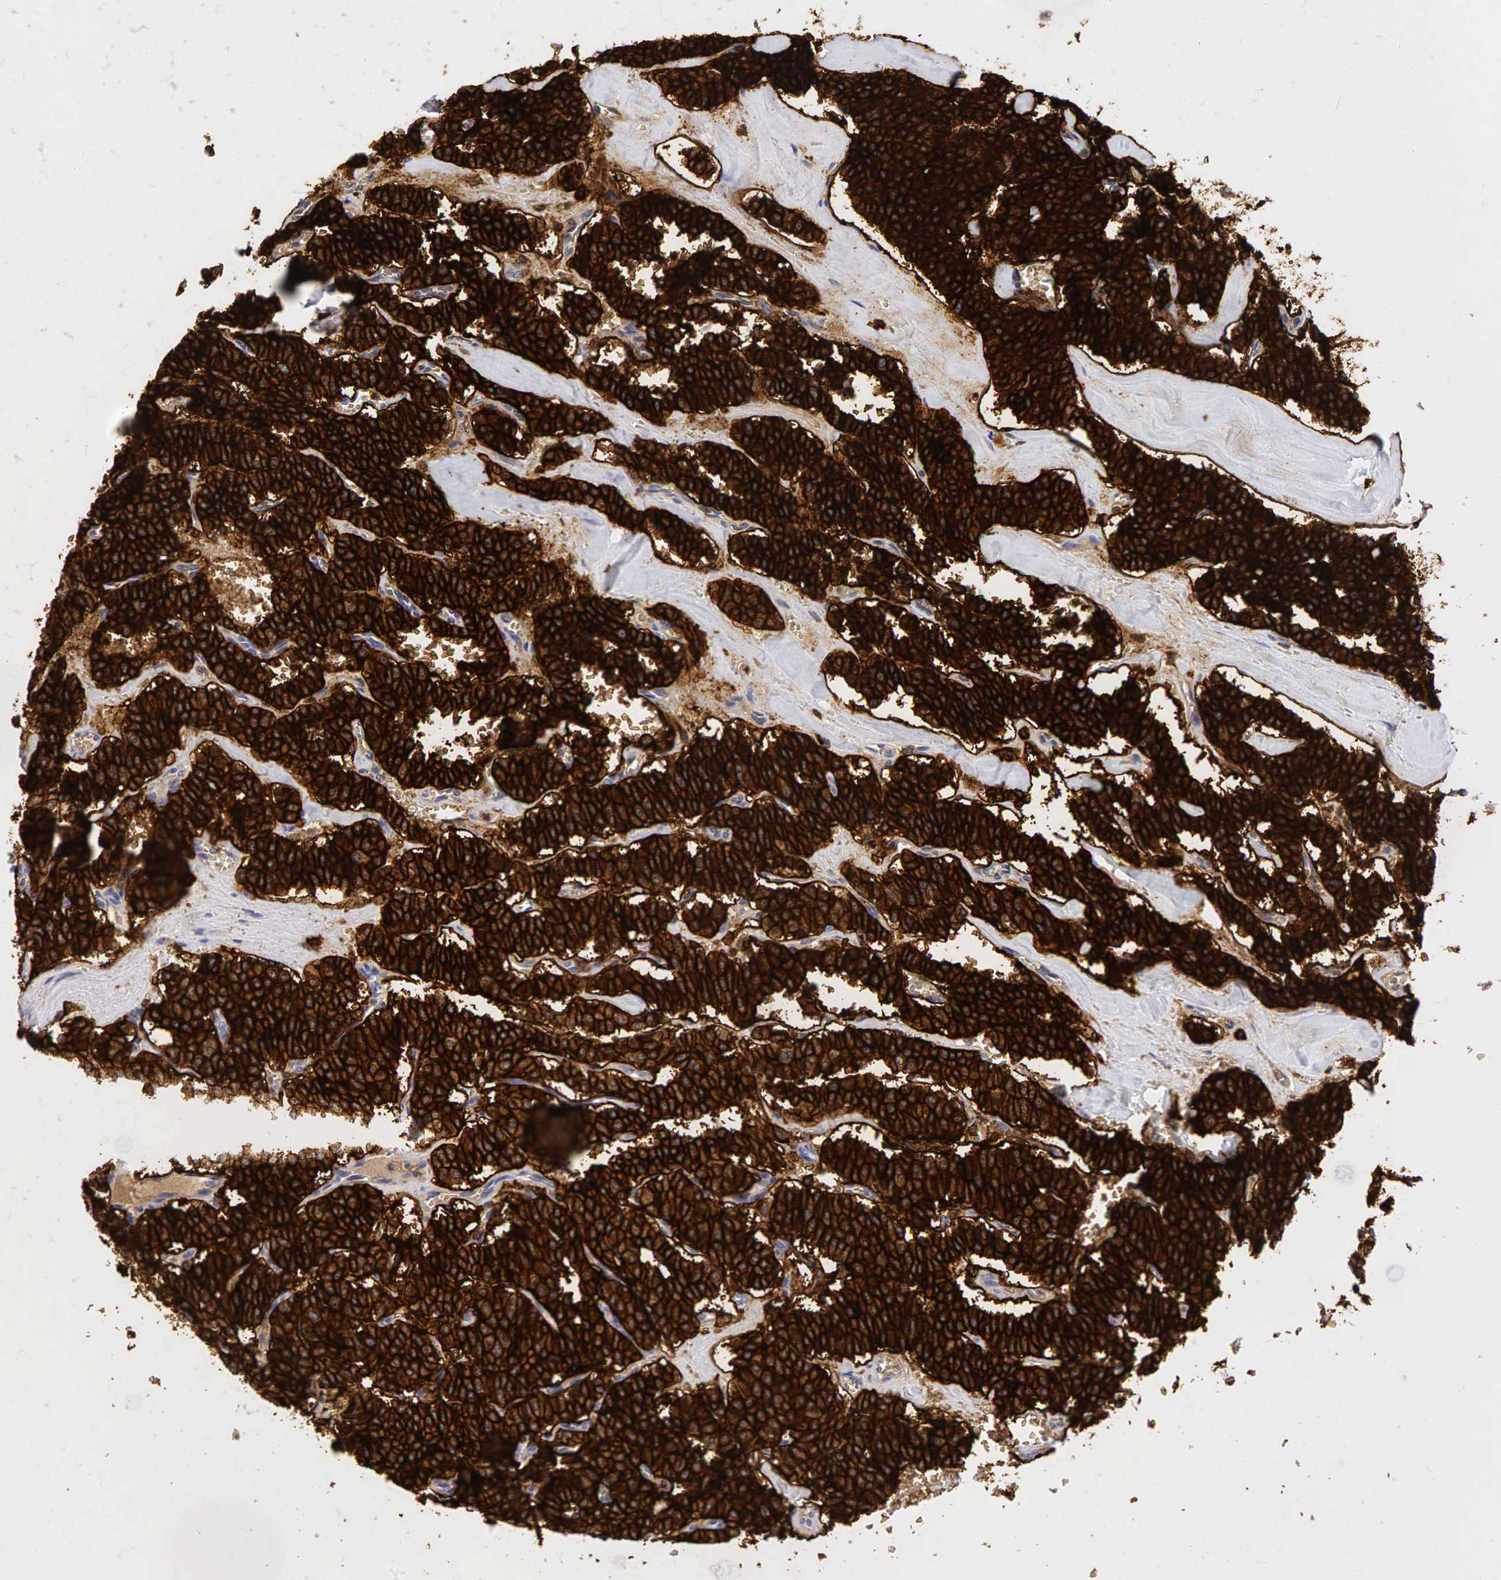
{"staining": {"intensity": "strong", "quantity": ">75%", "location": "cytoplasmic/membranous"}, "tissue": "carcinoid", "cell_type": "Tumor cells", "image_type": "cancer", "snomed": [{"axis": "morphology", "description": "Carcinoid, malignant, NOS"}, {"axis": "topography", "description": "Bronchus"}], "caption": "Tumor cells reveal high levels of strong cytoplasmic/membranous staining in about >75% of cells in carcinoid (malignant). Using DAB (brown) and hematoxylin (blue) stains, captured at high magnification using brightfield microscopy.", "gene": "CD44", "patient": {"sex": "male", "age": 55}}